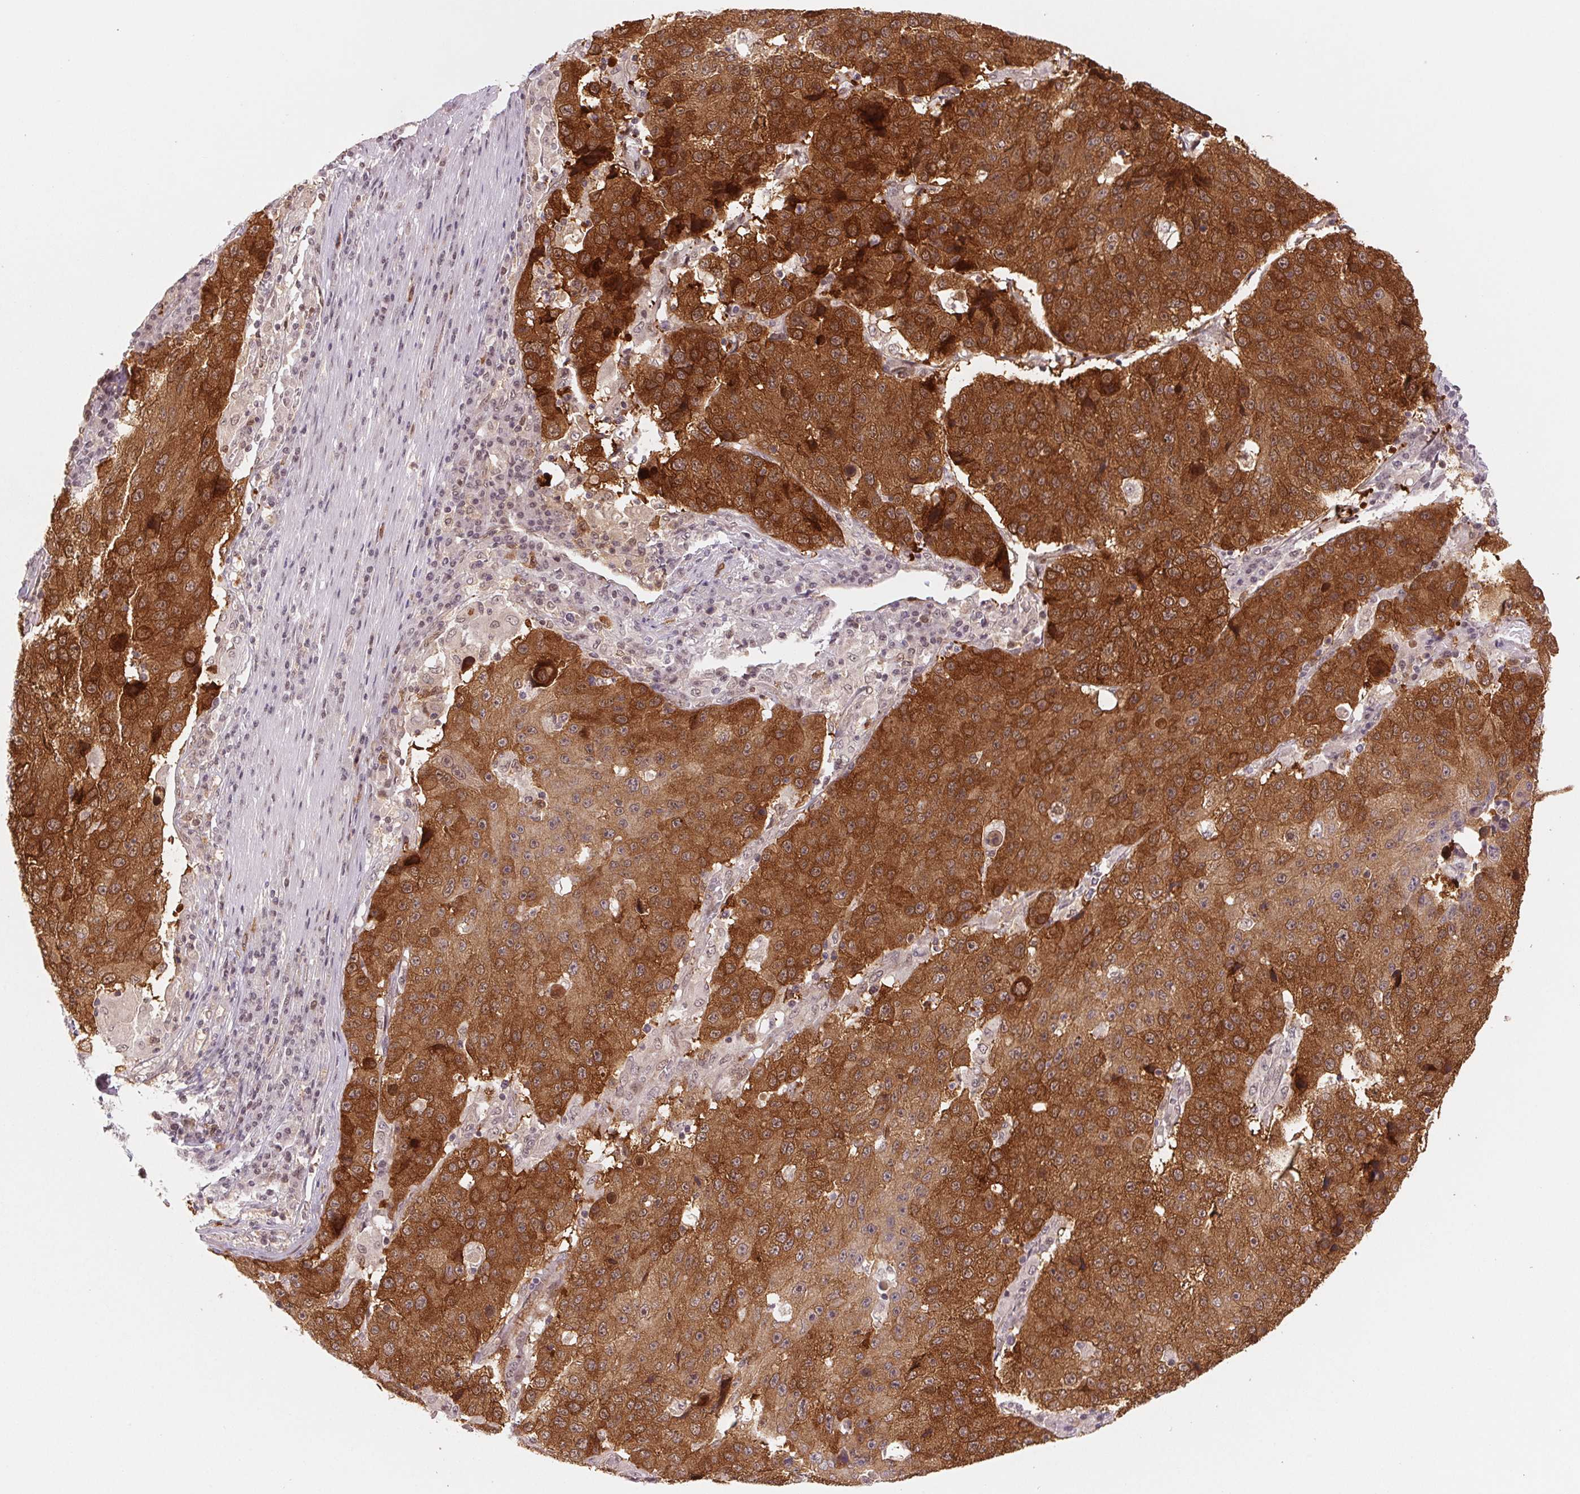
{"staining": {"intensity": "strong", "quantity": ">75%", "location": "cytoplasmic/membranous"}, "tissue": "stomach cancer", "cell_type": "Tumor cells", "image_type": "cancer", "snomed": [{"axis": "morphology", "description": "Adenocarcinoma, NOS"}, {"axis": "topography", "description": "Stomach"}], "caption": "Immunohistochemistry (DAB) staining of stomach adenocarcinoma shows strong cytoplasmic/membranous protein positivity in about >75% of tumor cells.", "gene": "DNAJB6", "patient": {"sex": "male", "age": 71}}